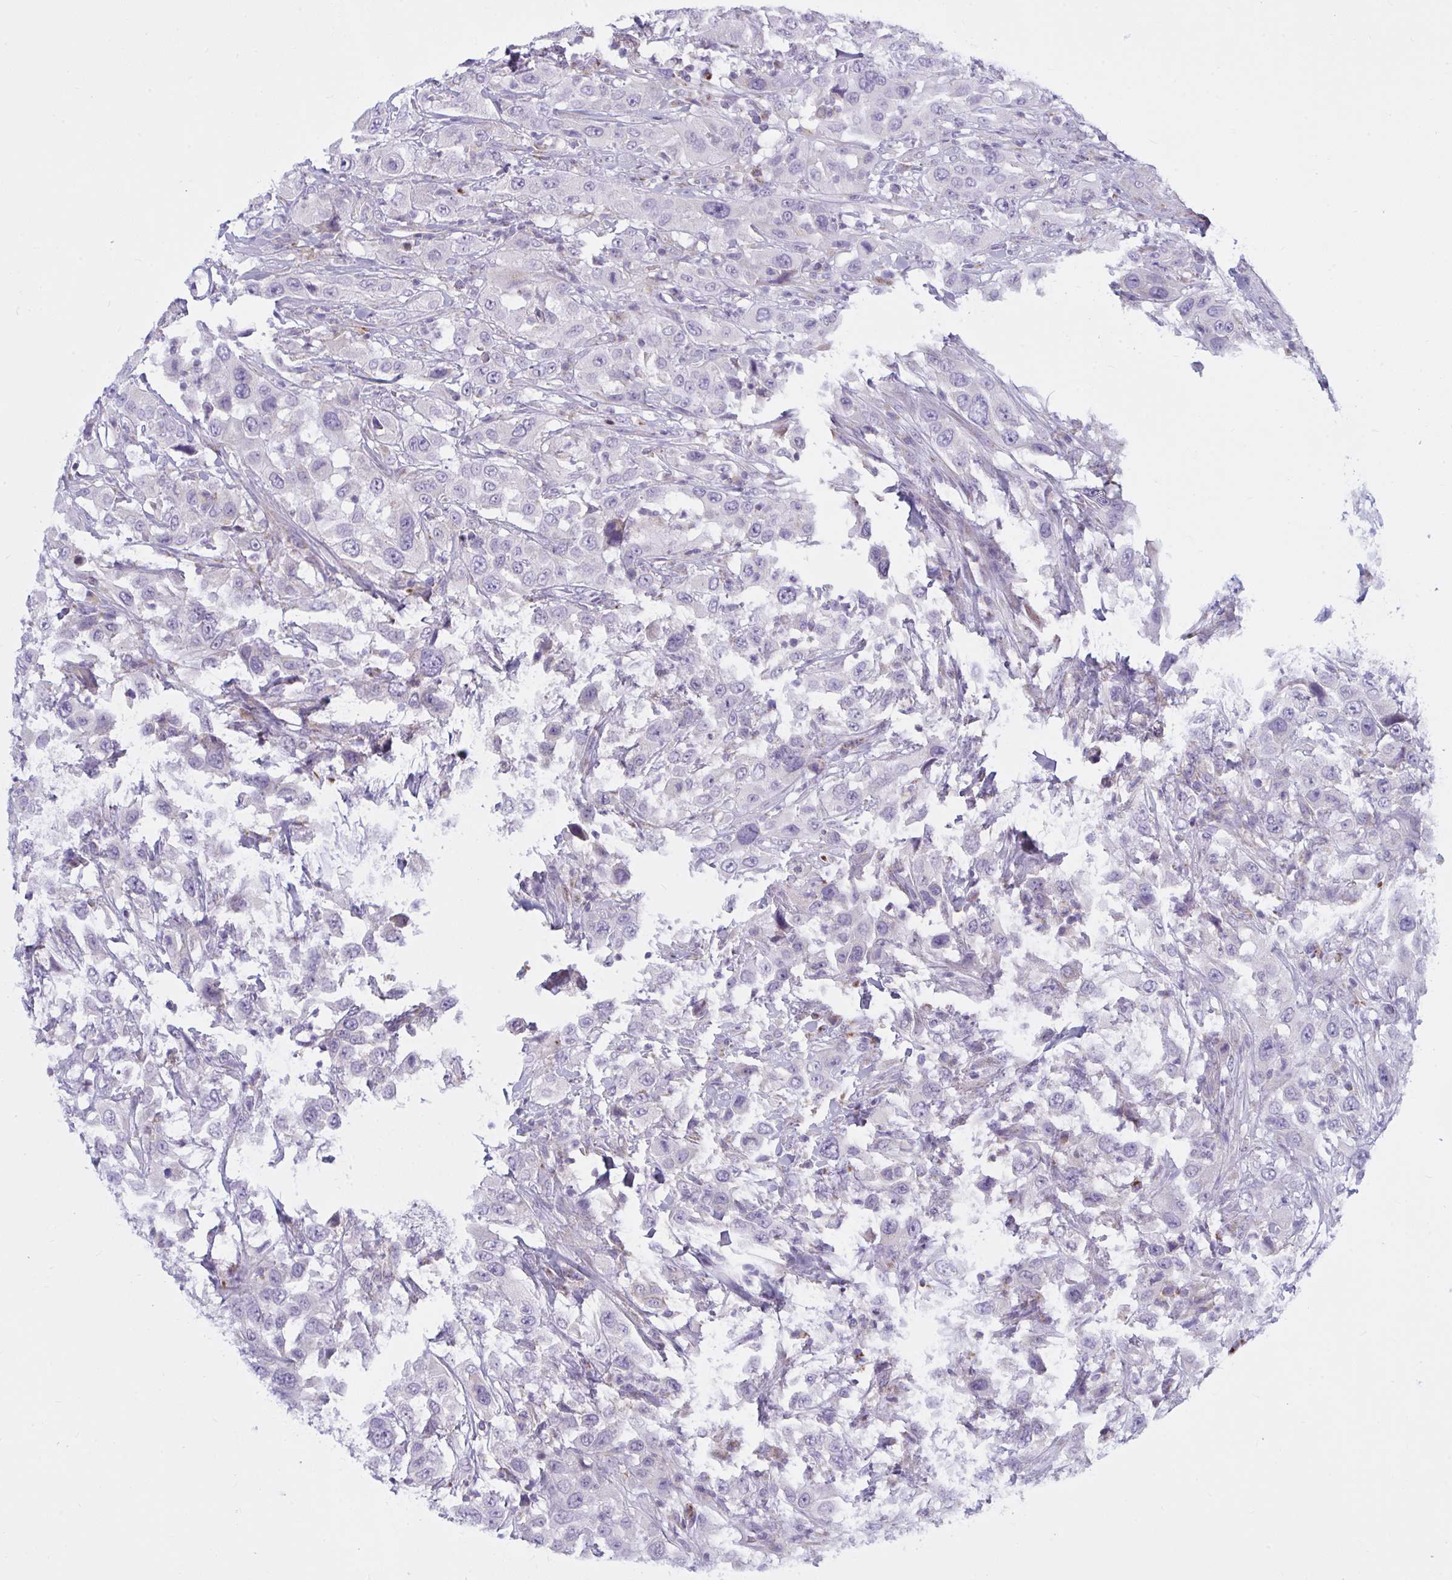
{"staining": {"intensity": "negative", "quantity": "none", "location": "none"}, "tissue": "urothelial cancer", "cell_type": "Tumor cells", "image_type": "cancer", "snomed": [{"axis": "morphology", "description": "Urothelial carcinoma, High grade"}, {"axis": "topography", "description": "Urinary bladder"}], "caption": "Tumor cells show no significant staining in urothelial carcinoma (high-grade). (DAB (3,3'-diaminobenzidine) IHC visualized using brightfield microscopy, high magnification).", "gene": "ATG9A", "patient": {"sex": "male", "age": 61}}